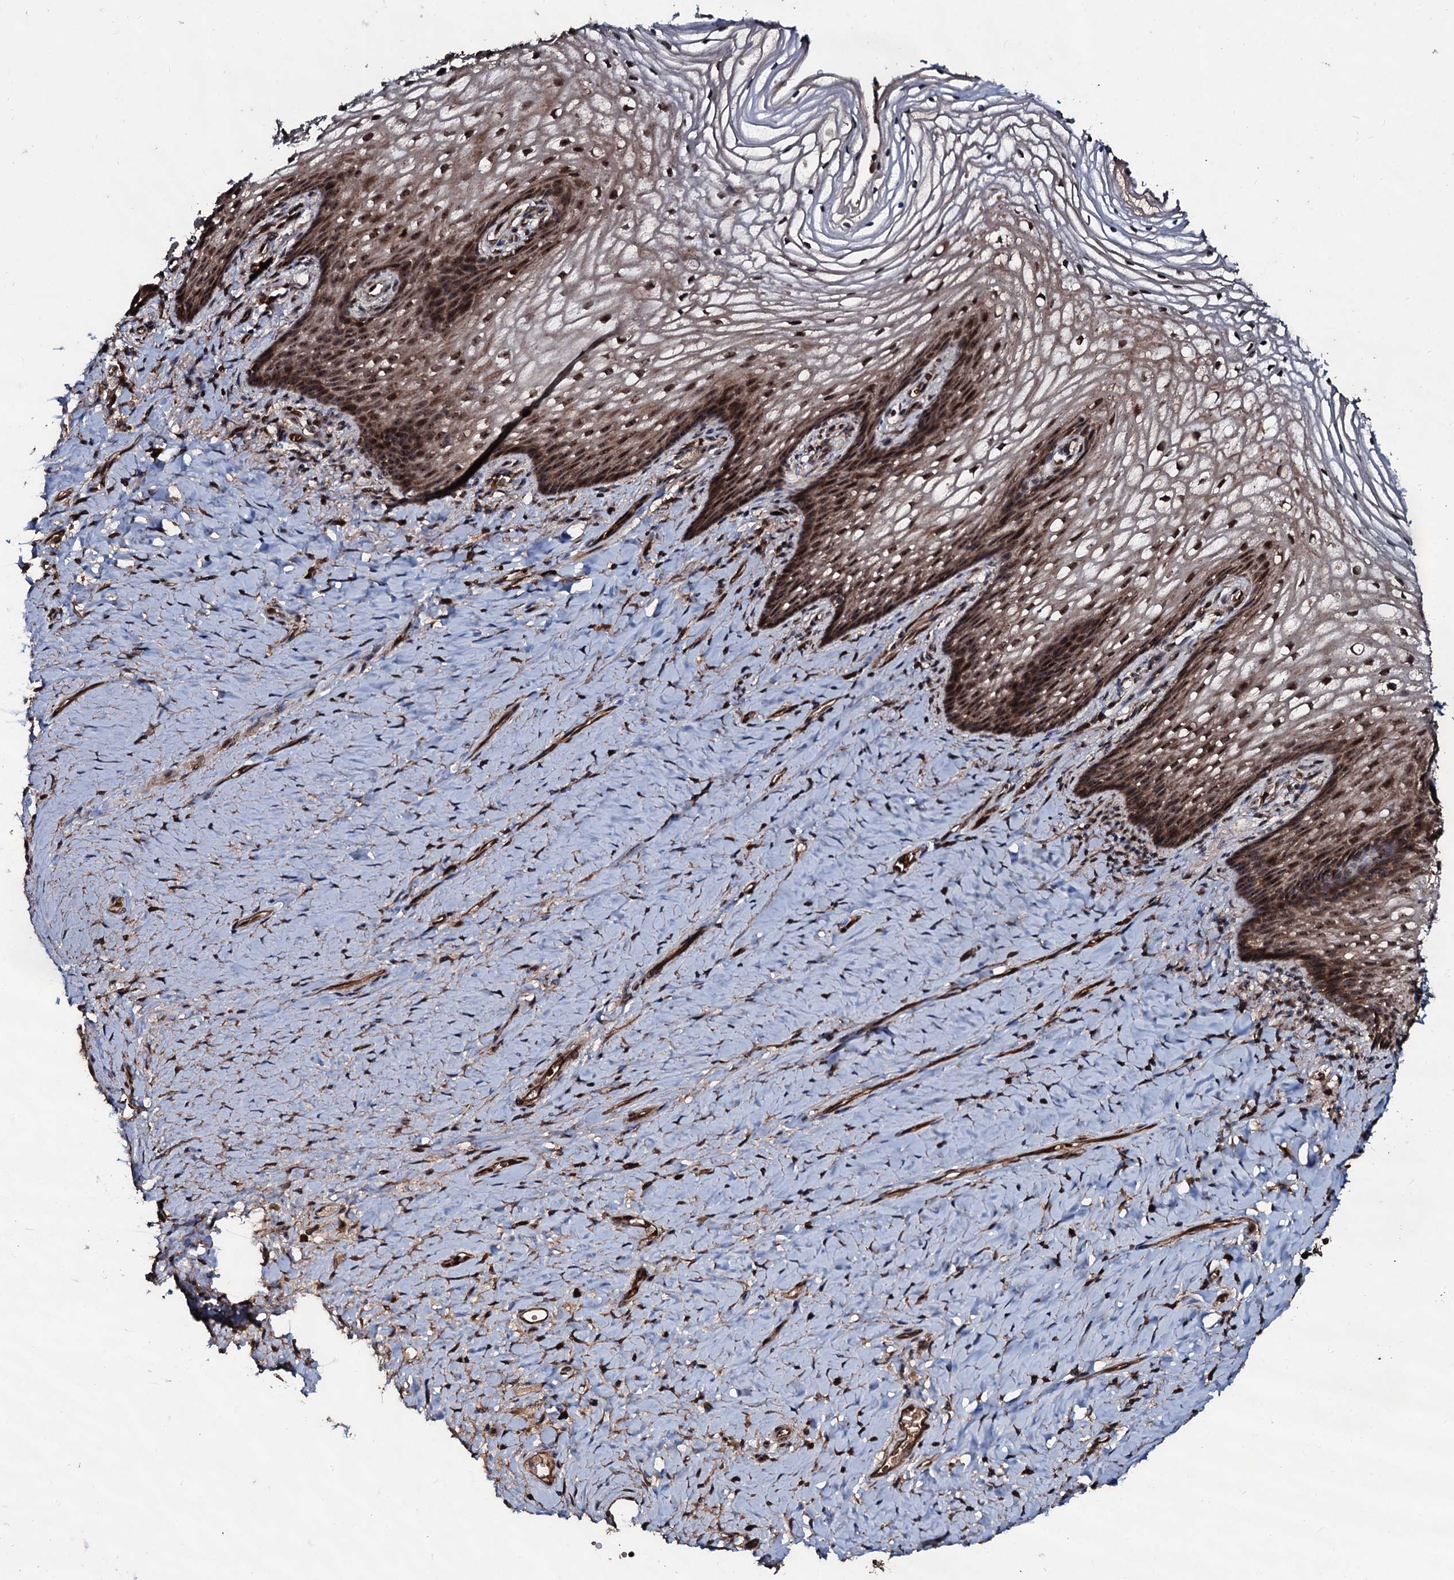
{"staining": {"intensity": "strong", "quantity": "25%-75%", "location": "nuclear"}, "tissue": "vagina", "cell_type": "Squamous epithelial cells", "image_type": "normal", "snomed": [{"axis": "morphology", "description": "Normal tissue, NOS"}, {"axis": "topography", "description": "Vagina"}], "caption": "DAB immunohistochemical staining of normal human vagina displays strong nuclear protein expression in approximately 25%-75% of squamous epithelial cells.", "gene": "SUPT7L", "patient": {"sex": "female", "age": 60}}